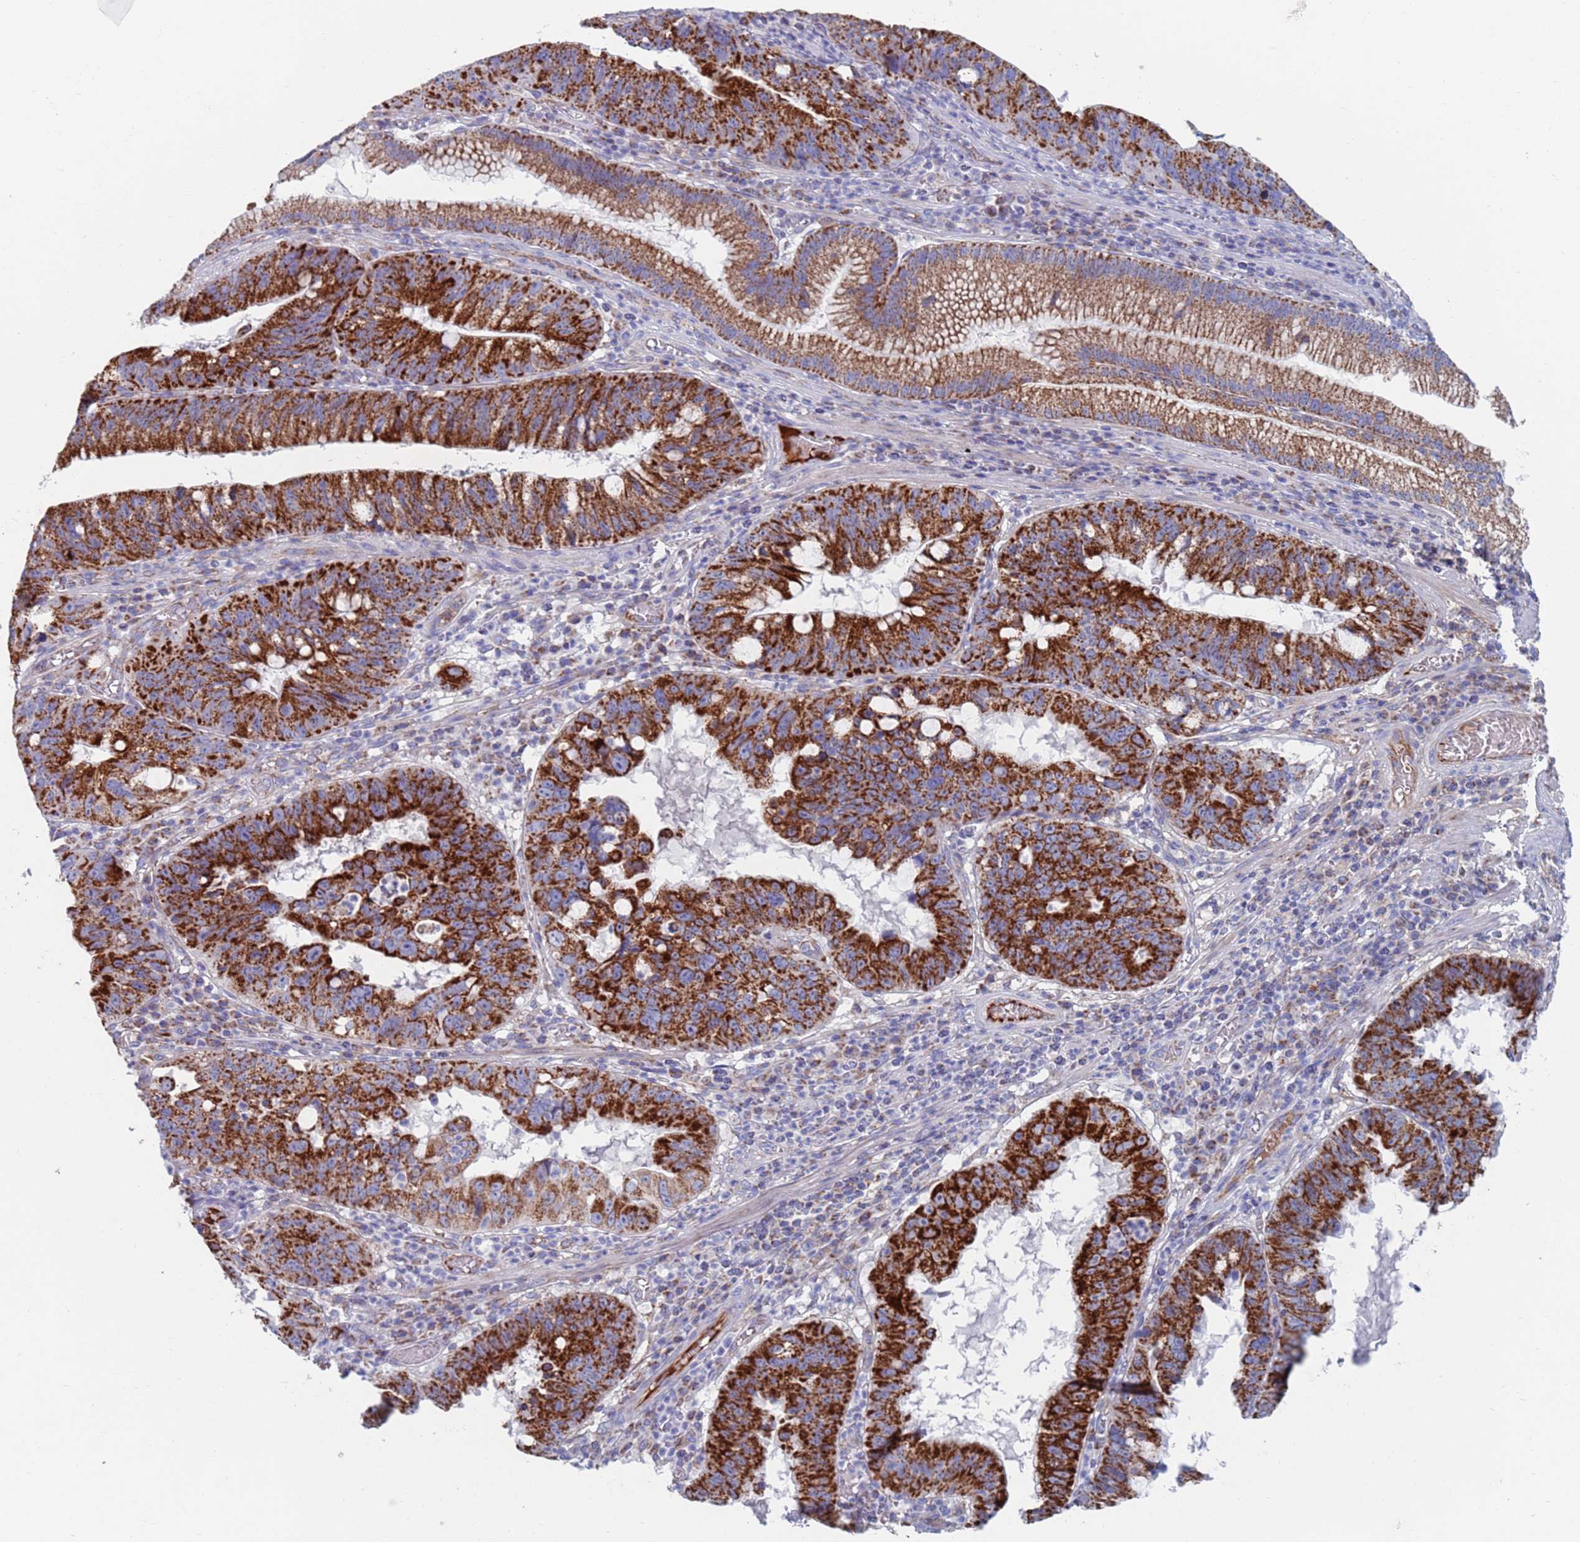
{"staining": {"intensity": "strong", "quantity": ">75%", "location": "cytoplasmic/membranous"}, "tissue": "stomach cancer", "cell_type": "Tumor cells", "image_type": "cancer", "snomed": [{"axis": "morphology", "description": "Adenocarcinoma, NOS"}, {"axis": "topography", "description": "Stomach"}], "caption": "Protein expression analysis of stomach cancer (adenocarcinoma) displays strong cytoplasmic/membranous positivity in about >75% of tumor cells.", "gene": "MRPL22", "patient": {"sex": "male", "age": 59}}